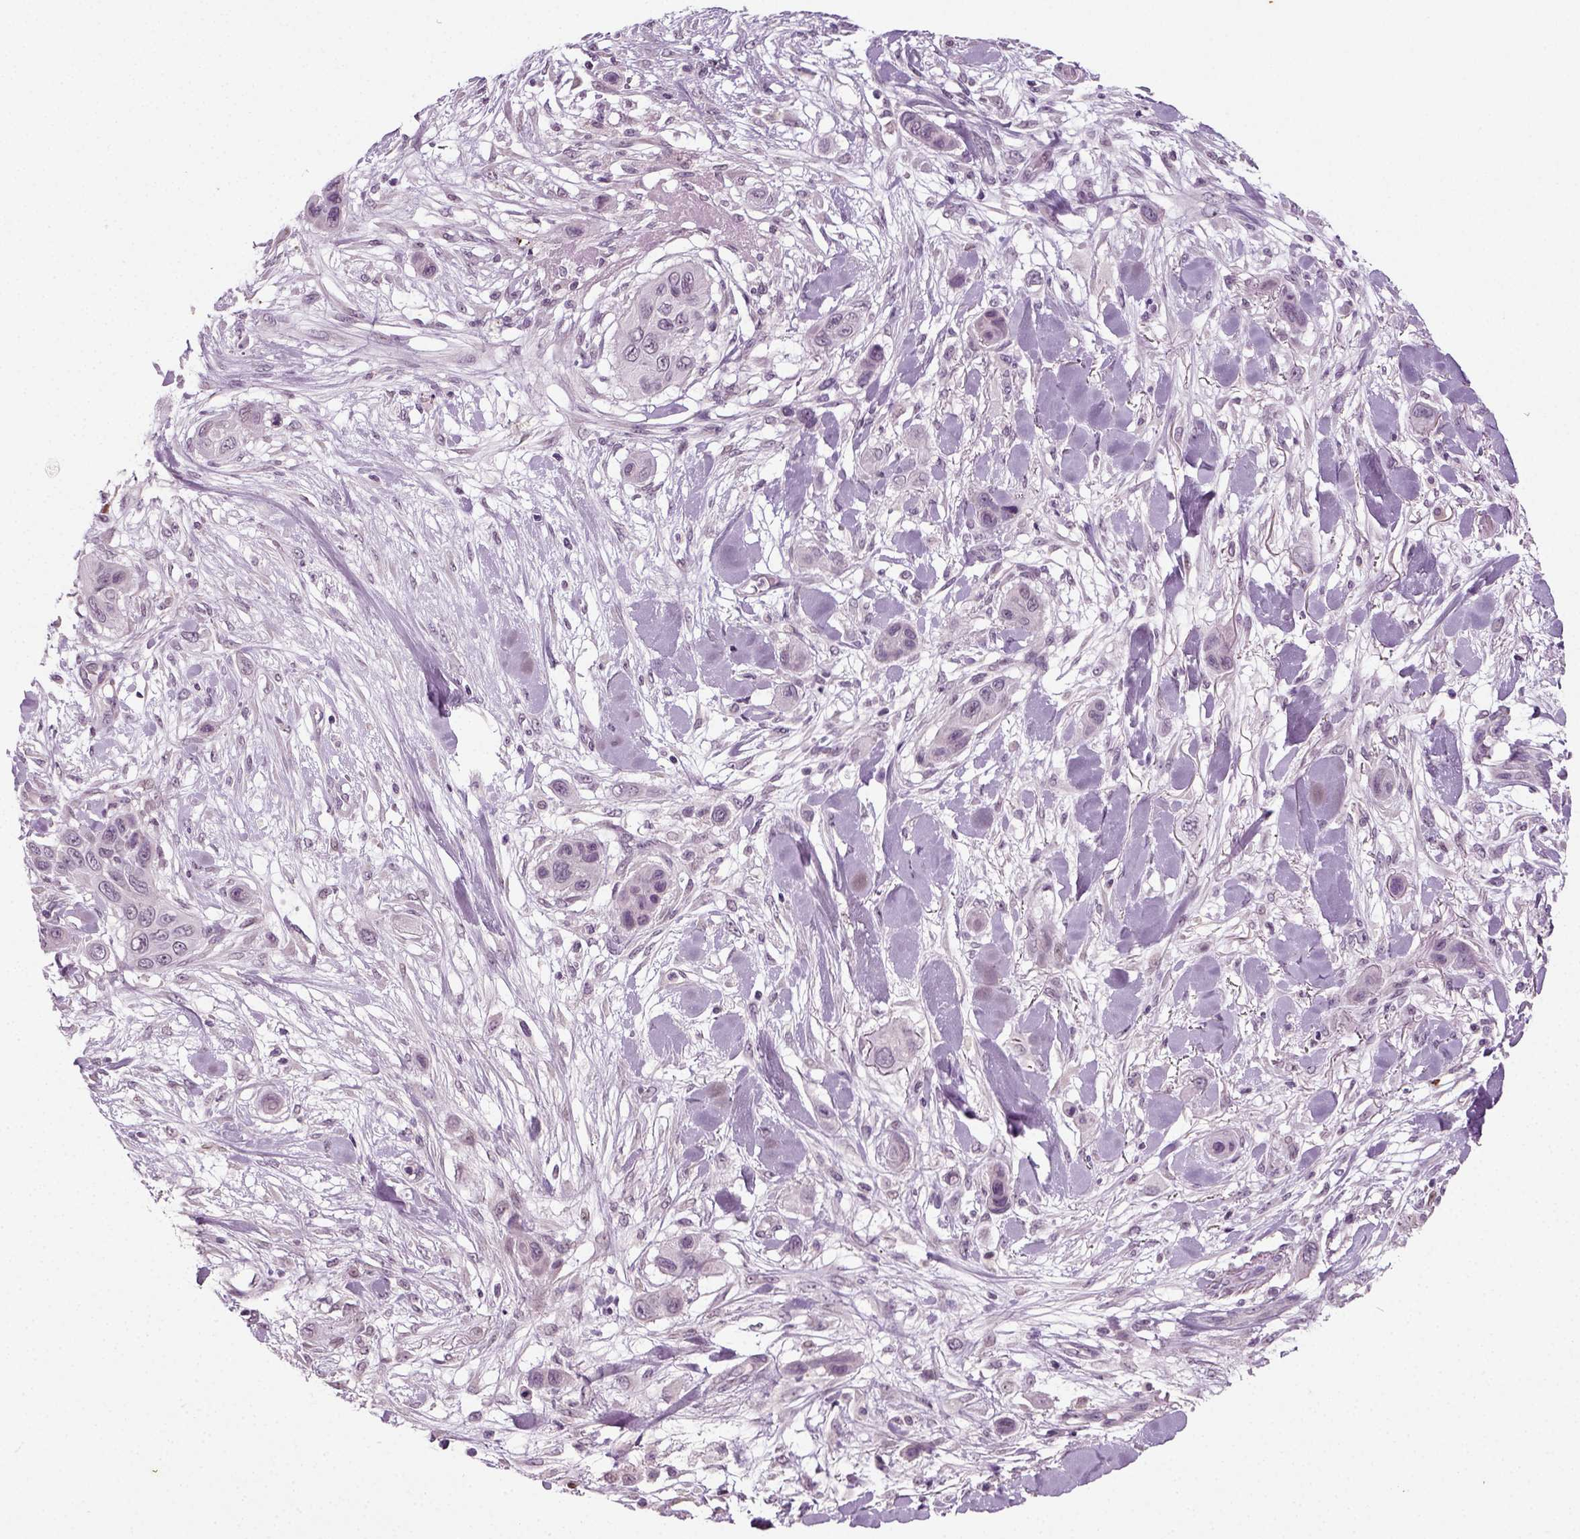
{"staining": {"intensity": "negative", "quantity": "none", "location": "none"}, "tissue": "skin cancer", "cell_type": "Tumor cells", "image_type": "cancer", "snomed": [{"axis": "morphology", "description": "Squamous cell carcinoma, NOS"}, {"axis": "topography", "description": "Skin"}], "caption": "IHC micrograph of neoplastic tissue: skin cancer (squamous cell carcinoma) stained with DAB shows no significant protein positivity in tumor cells.", "gene": "SYNGAP1", "patient": {"sex": "male", "age": 79}}